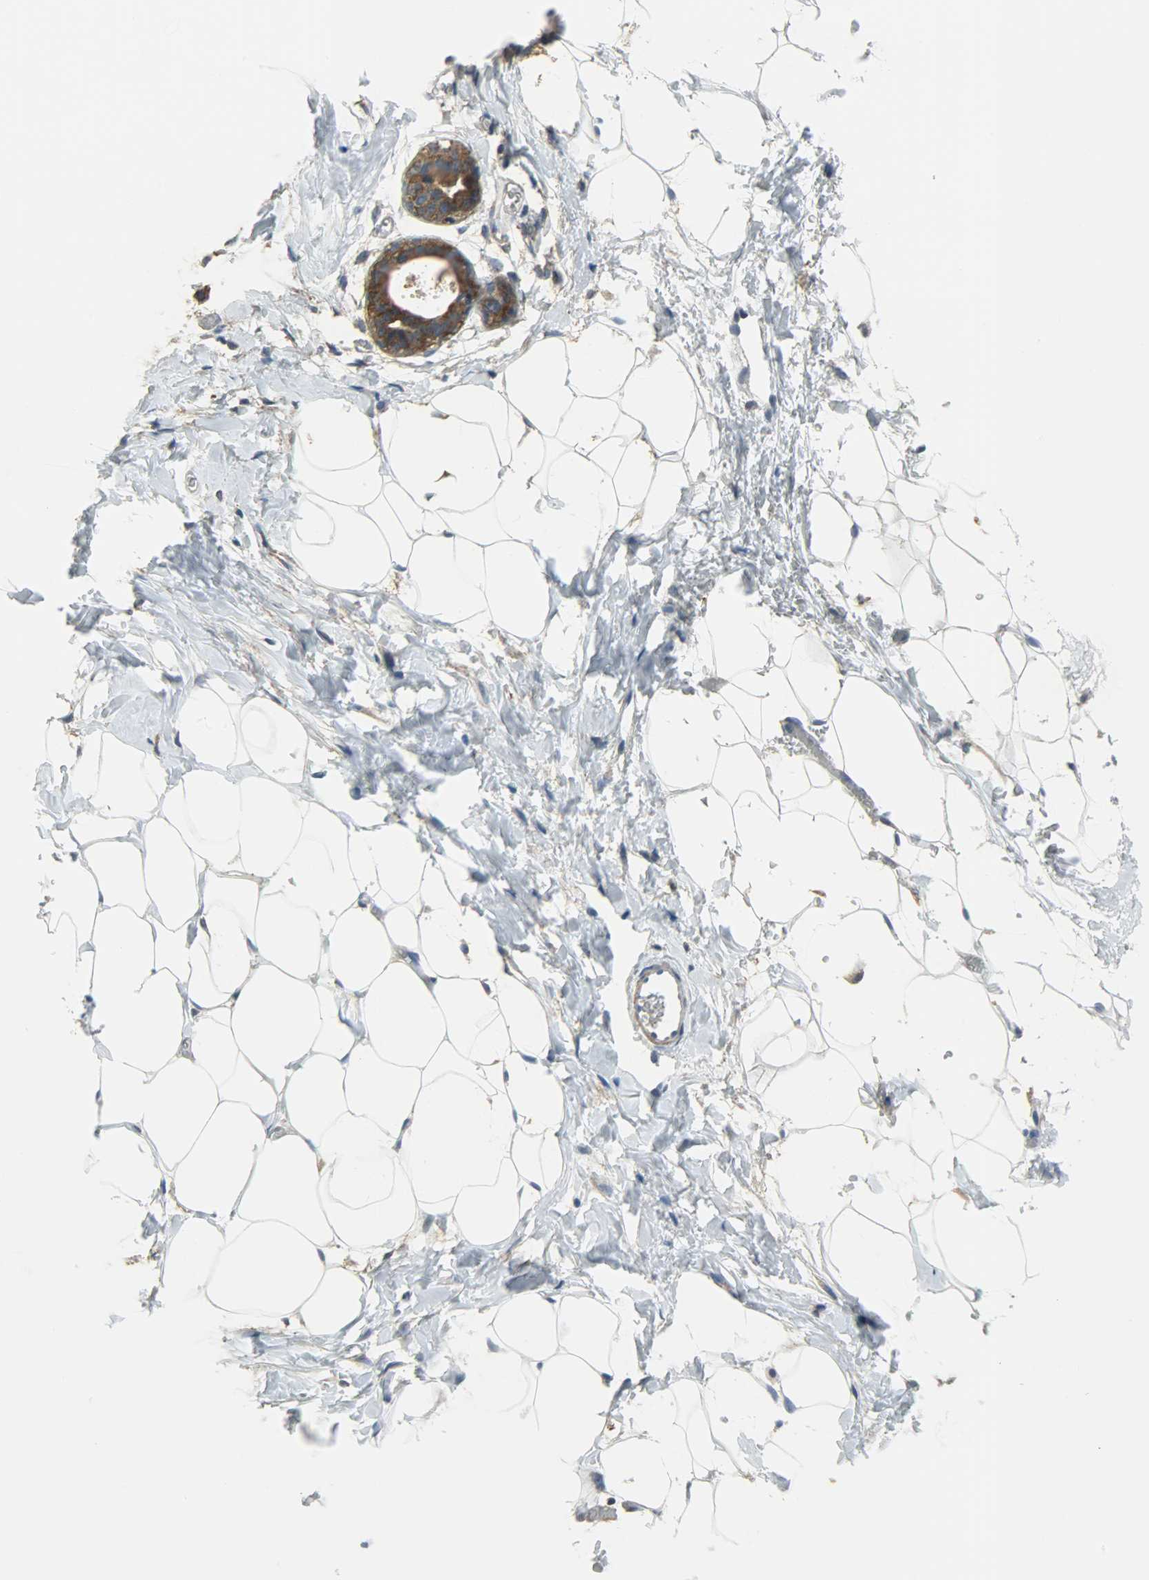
{"staining": {"intensity": "negative", "quantity": "none", "location": "none"}, "tissue": "adipose tissue", "cell_type": "Adipocytes", "image_type": "normal", "snomed": [{"axis": "morphology", "description": "Normal tissue, NOS"}, {"axis": "topography", "description": "Breast"}, {"axis": "topography", "description": "Soft tissue"}], "caption": "Image shows no protein expression in adipocytes of unremarkable adipose tissue.", "gene": "DNAJA4", "patient": {"sex": "female", "age": 25}}